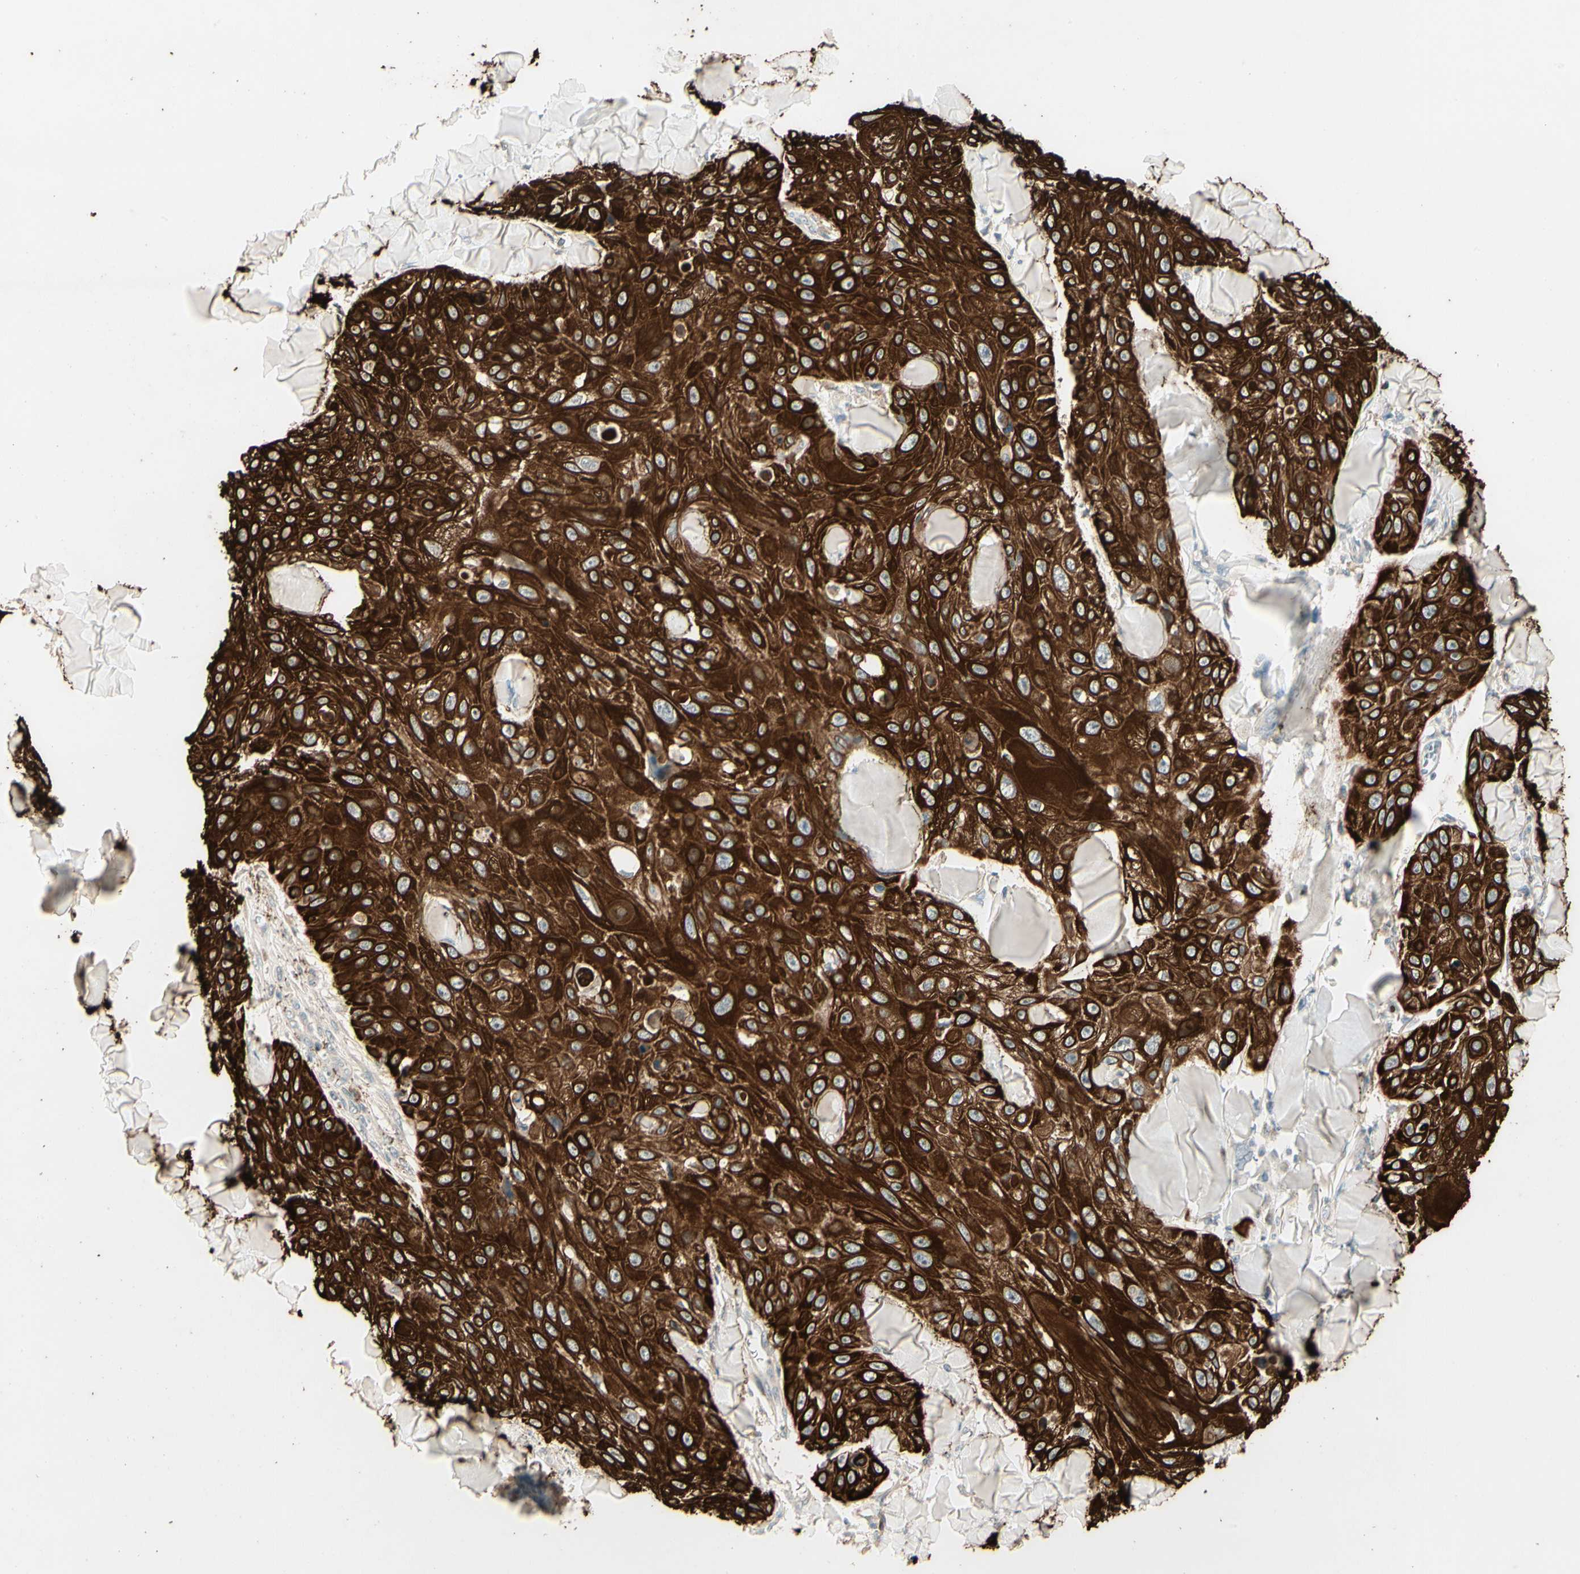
{"staining": {"intensity": "strong", "quantity": ">75%", "location": "cytoplasmic/membranous"}, "tissue": "skin cancer", "cell_type": "Tumor cells", "image_type": "cancer", "snomed": [{"axis": "morphology", "description": "Squamous cell carcinoma, NOS"}, {"axis": "topography", "description": "Skin"}], "caption": "Squamous cell carcinoma (skin) stained for a protein displays strong cytoplasmic/membranous positivity in tumor cells.", "gene": "SKIL", "patient": {"sex": "male", "age": 86}}